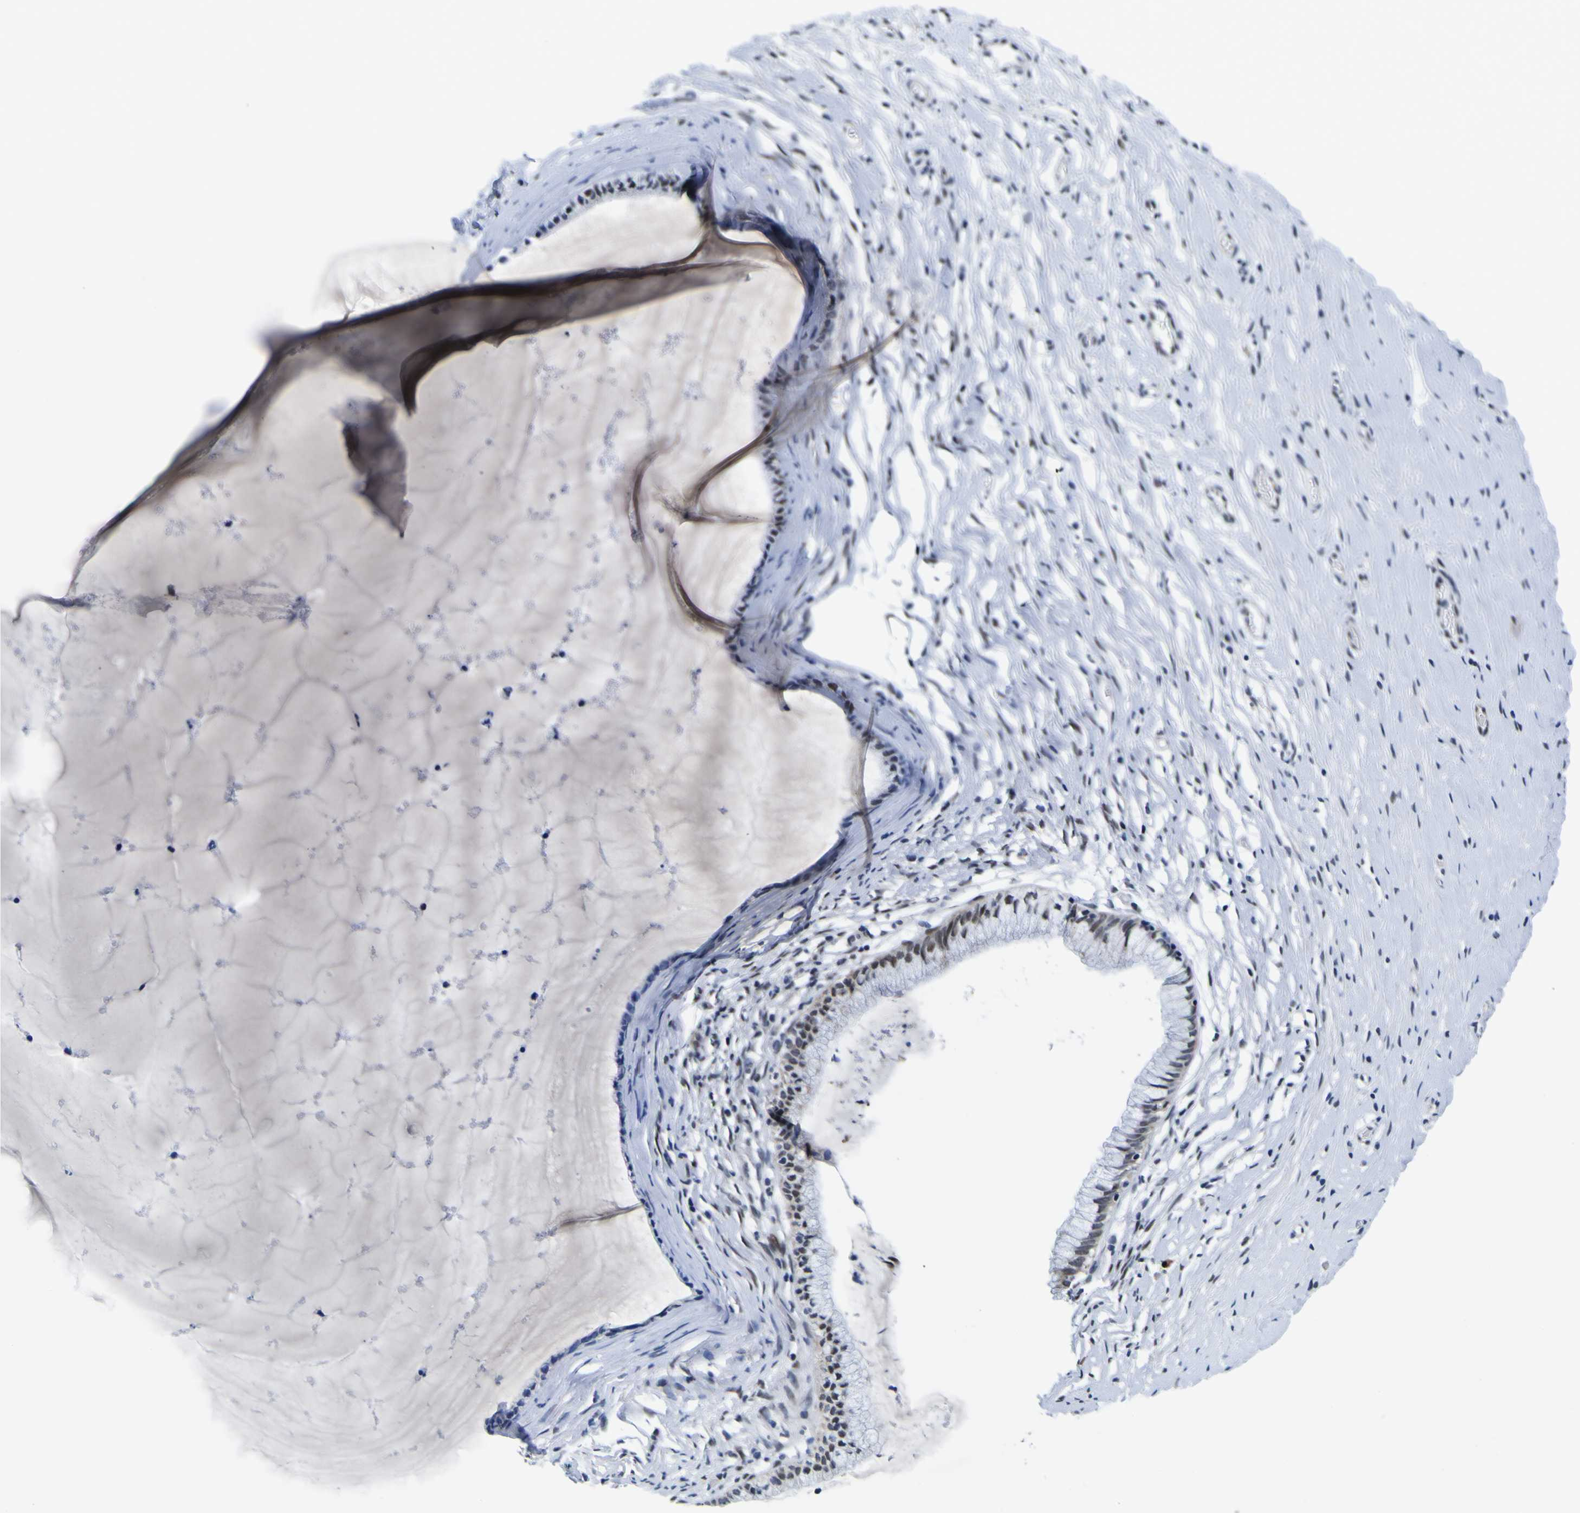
{"staining": {"intensity": "moderate", "quantity": "25%-75%", "location": "nuclear"}, "tissue": "cervix", "cell_type": "Glandular cells", "image_type": "normal", "snomed": [{"axis": "morphology", "description": "Normal tissue, NOS"}, {"axis": "topography", "description": "Cervix"}], "caption": "An IHC image of normal tissue is shown. Protein staining in brown labels moderate nuclear positivity in cervix within glandular cells.", "gene": "CUL4B", "patient": {"sex": "female", "age": 39}}